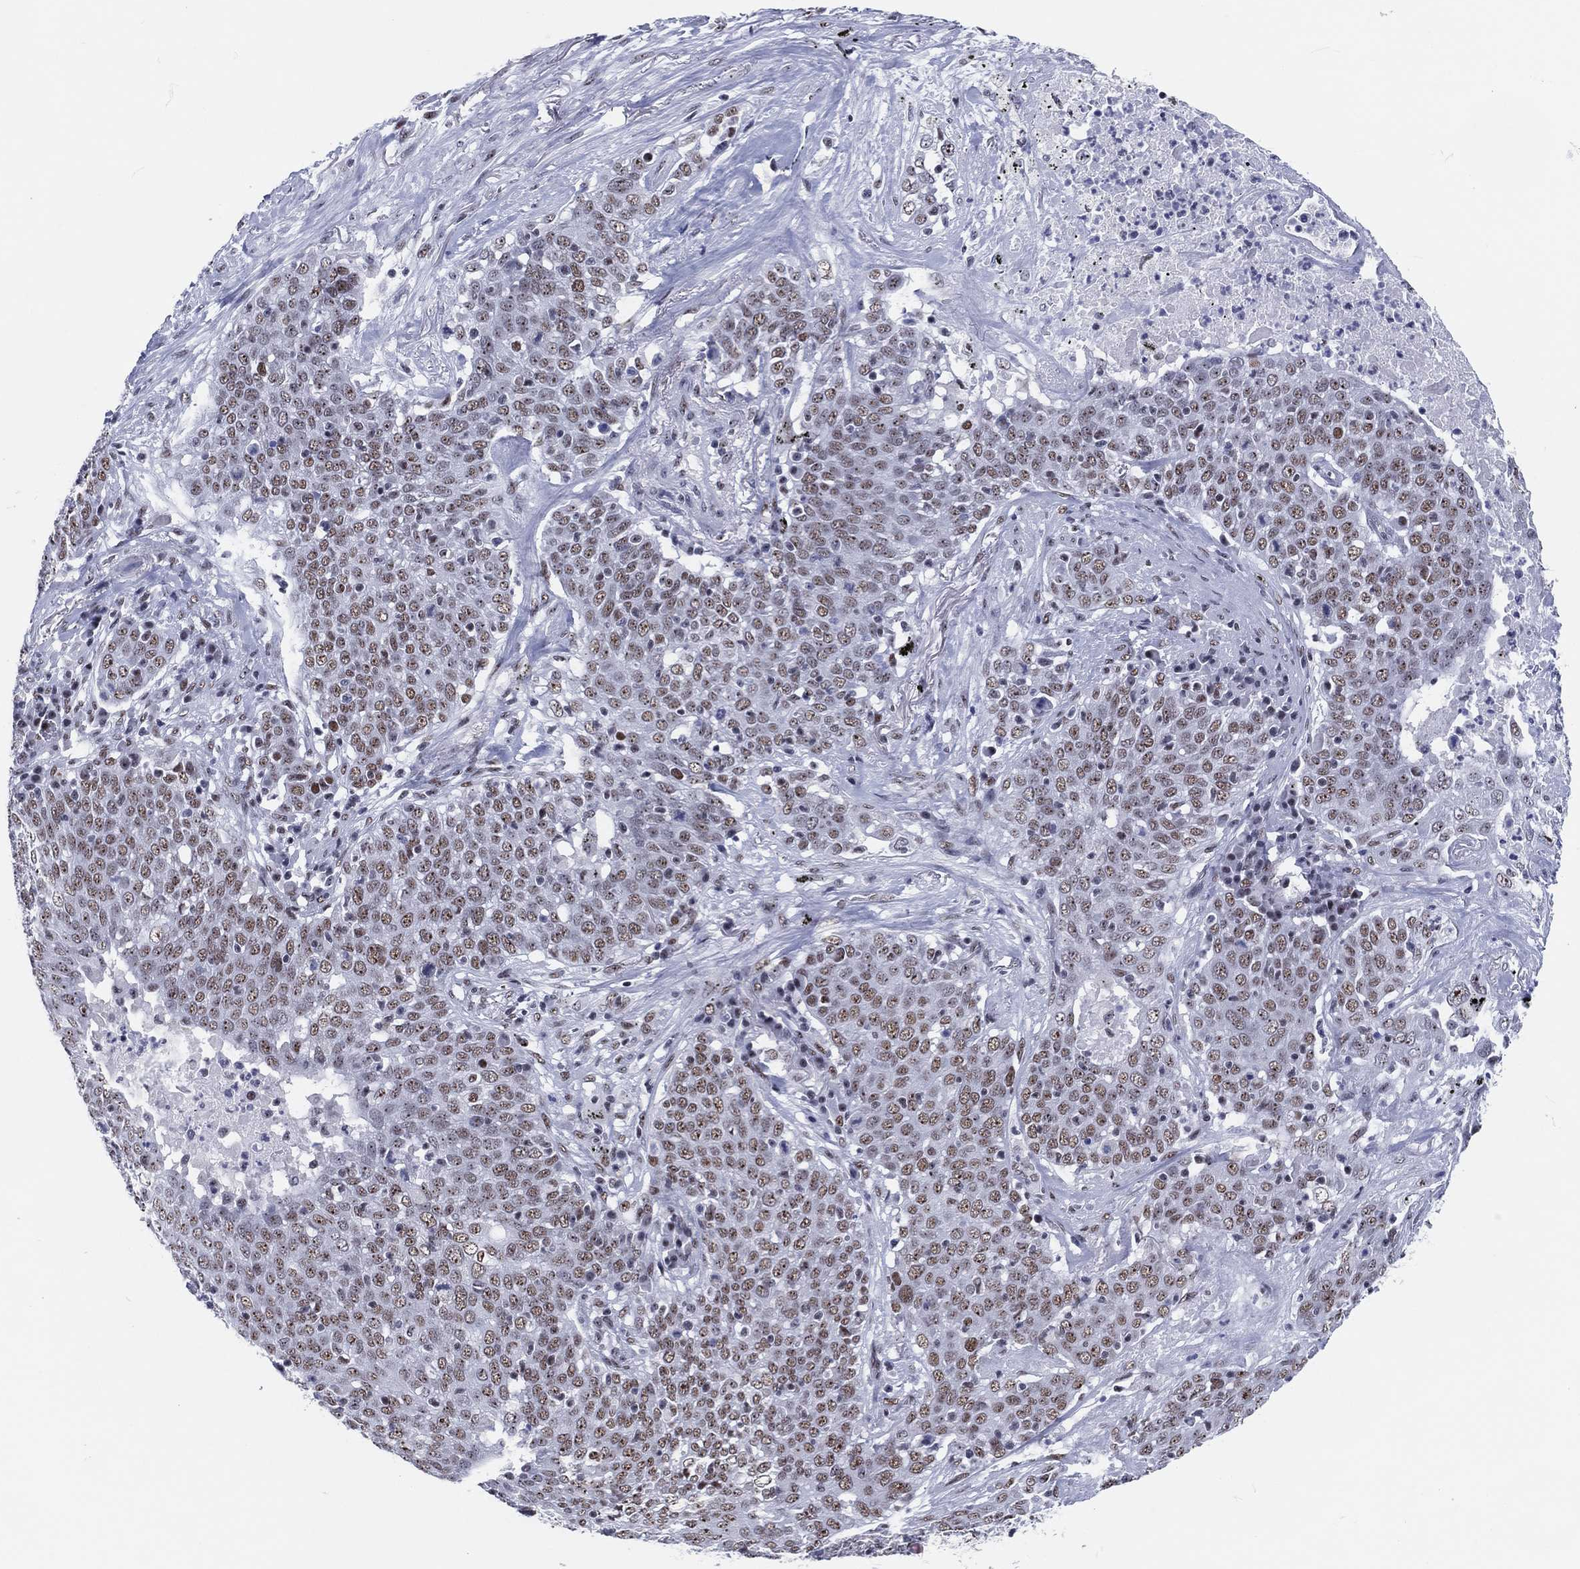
{"staining": {"intensity": "weak", "quantity": ">75%", "location": "nuclear"}, "tissue": "lung cancer", "cell_type": "Tumor cells", "image_type": "cancer", "snomed": [{"axis": "morphology", "description": "Squamous cell carcinoma, NOS"}, {"axis": "topography", "description": "Lung"}], "caption": "An immunohistochemistry photomicrograph of tumor tissue is shown. Protein staining in brown labels weak nuclear positivity in squamous cell carcinoma (lung) within tumor cells.", "gene": "MAPK8IP1", "patient": {"sex": "male", "age": 82}}